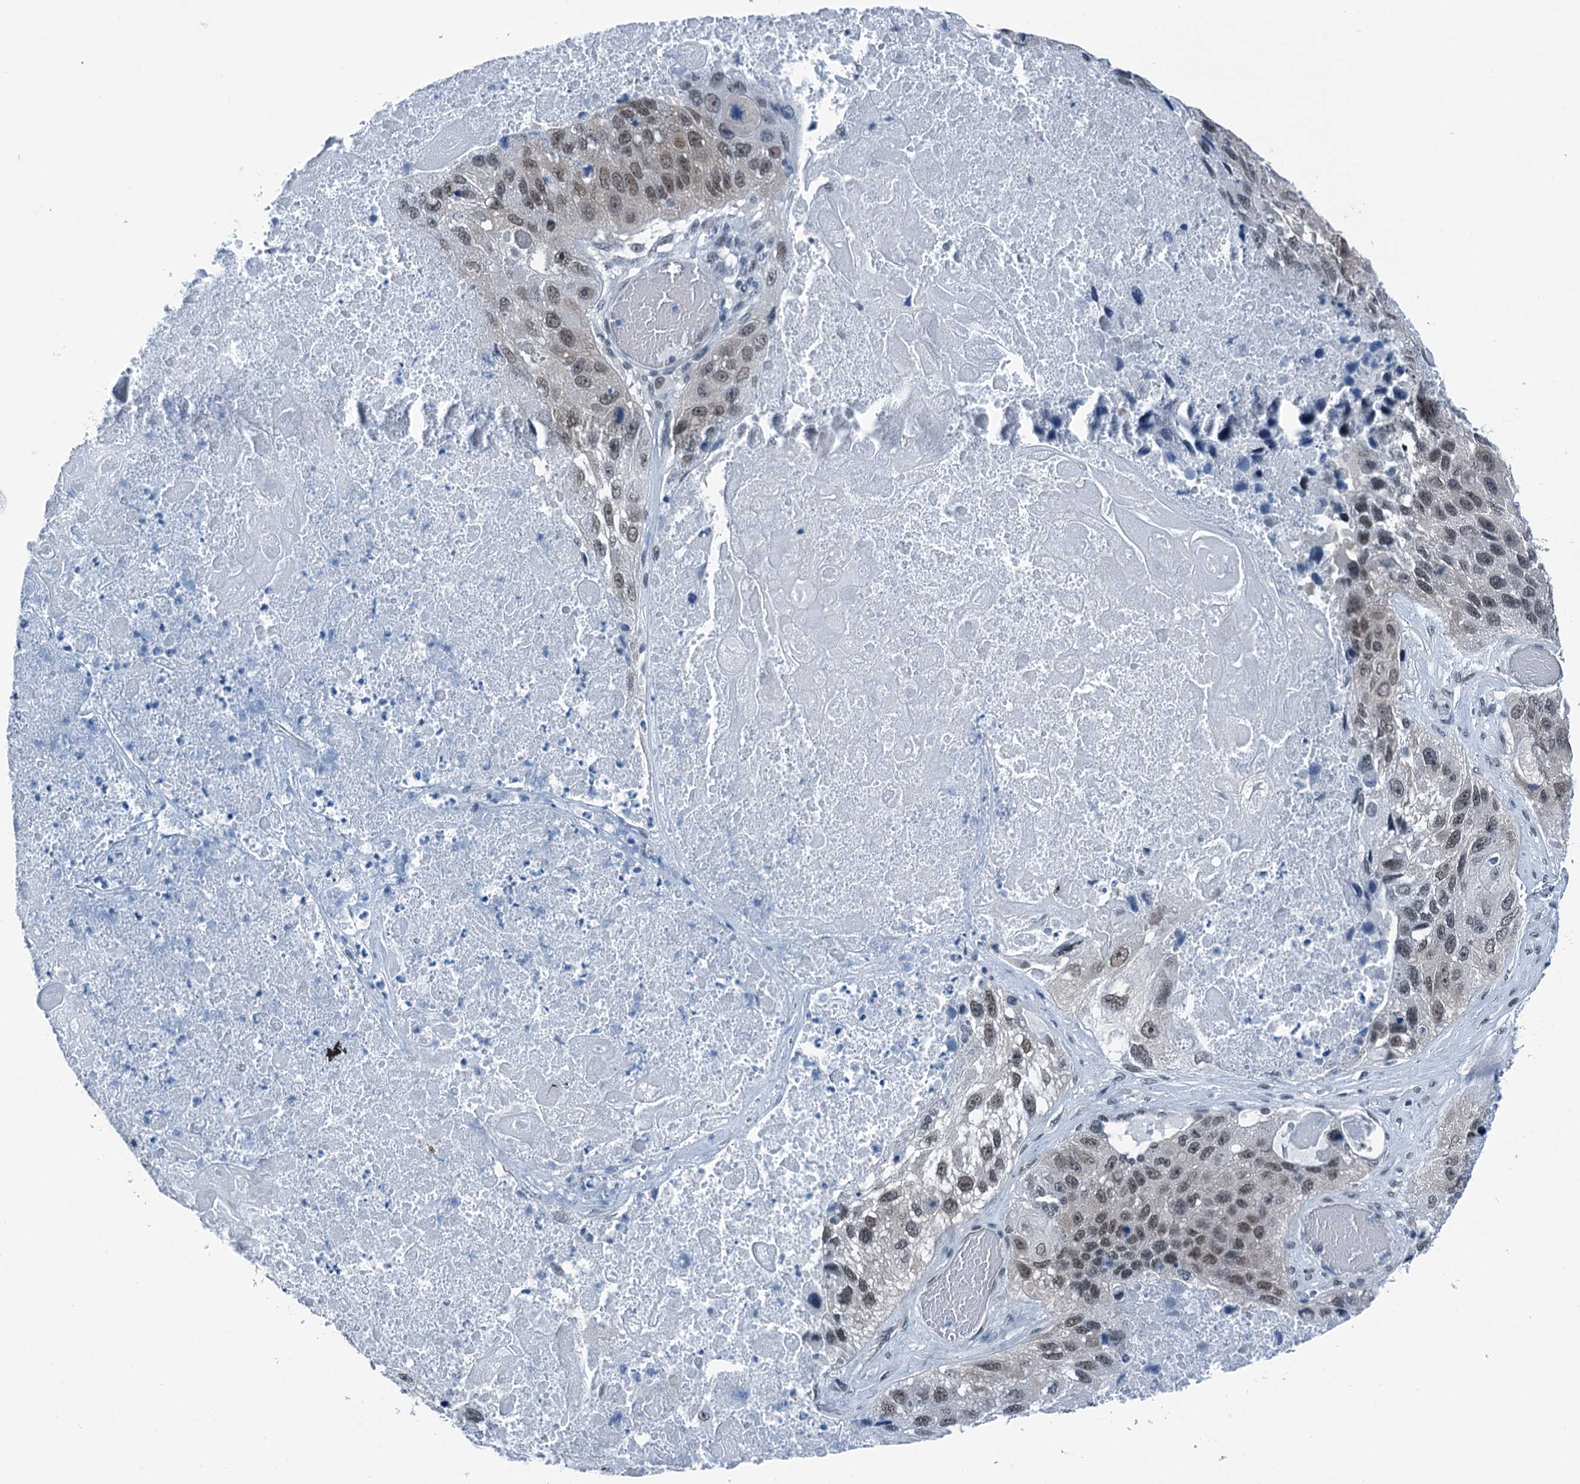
{"staining": {"intensity": "weak", "quantity": "<25%", "location": "nuclear"}, "tissue": "lung cancer", "cell_type": "Tumor cells", "image_type": "cancer", "snomed": [{"axis": "morphology", "description": "Squamous cell carcinoma, NOS"}, {"axis": "topography", "description": "Lung"}], "caption": "DAB immunohistochemical staining of squamous cell carcinoma (lung) exhibits no significant staining in tumor cells.", "gene": "TRPT1", "patient": {"sex": "male", "age": 61}}